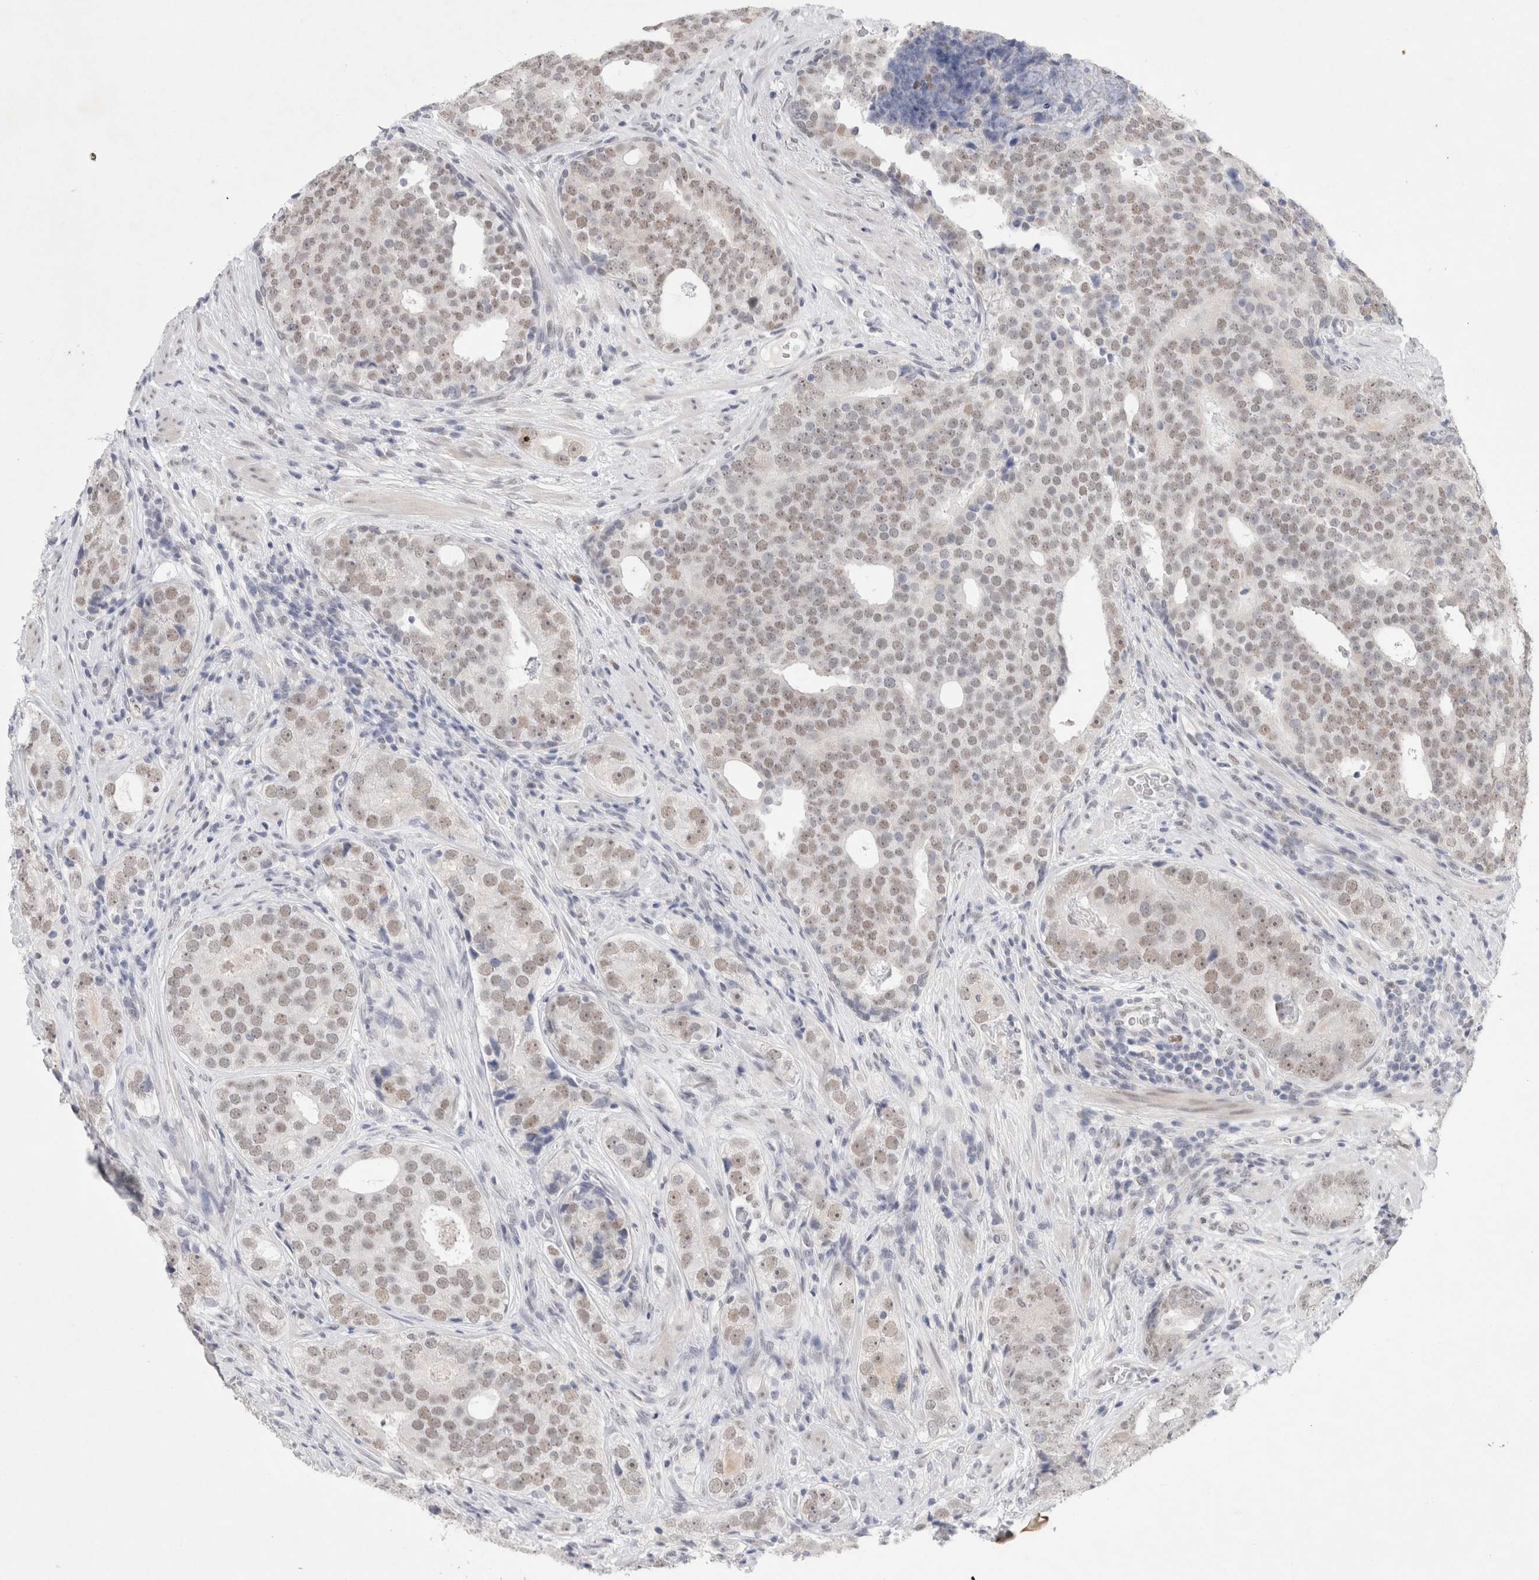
{"staining": {"intensity": "weak", "quantity": ">75%", "location": "nuclear"}, "tissue": "prostate cancer", "cell_type": "Tumor cells", "image_type": "cancer", "snomed": [{"axis": "morphology", "description": "Adenocarcinoma, High grade"}, {"axis": "topography", "description": "Prostate"}], "caption": "Immunohistochemistry (IHC) (DAB (3,3'-diaminobenzidine)) staining of prostate cancer displays weak nuclear protein staining in approximately >75% of tumor cells. The protein of interest is stained brown, and the nuclei are stained in blue (DAB (3,3'-diaminobenzidine) IHC with brightfield microscopy, high magnification).", "gene": "RECQL4", "patient": {"sex": "male", "age": 56}}